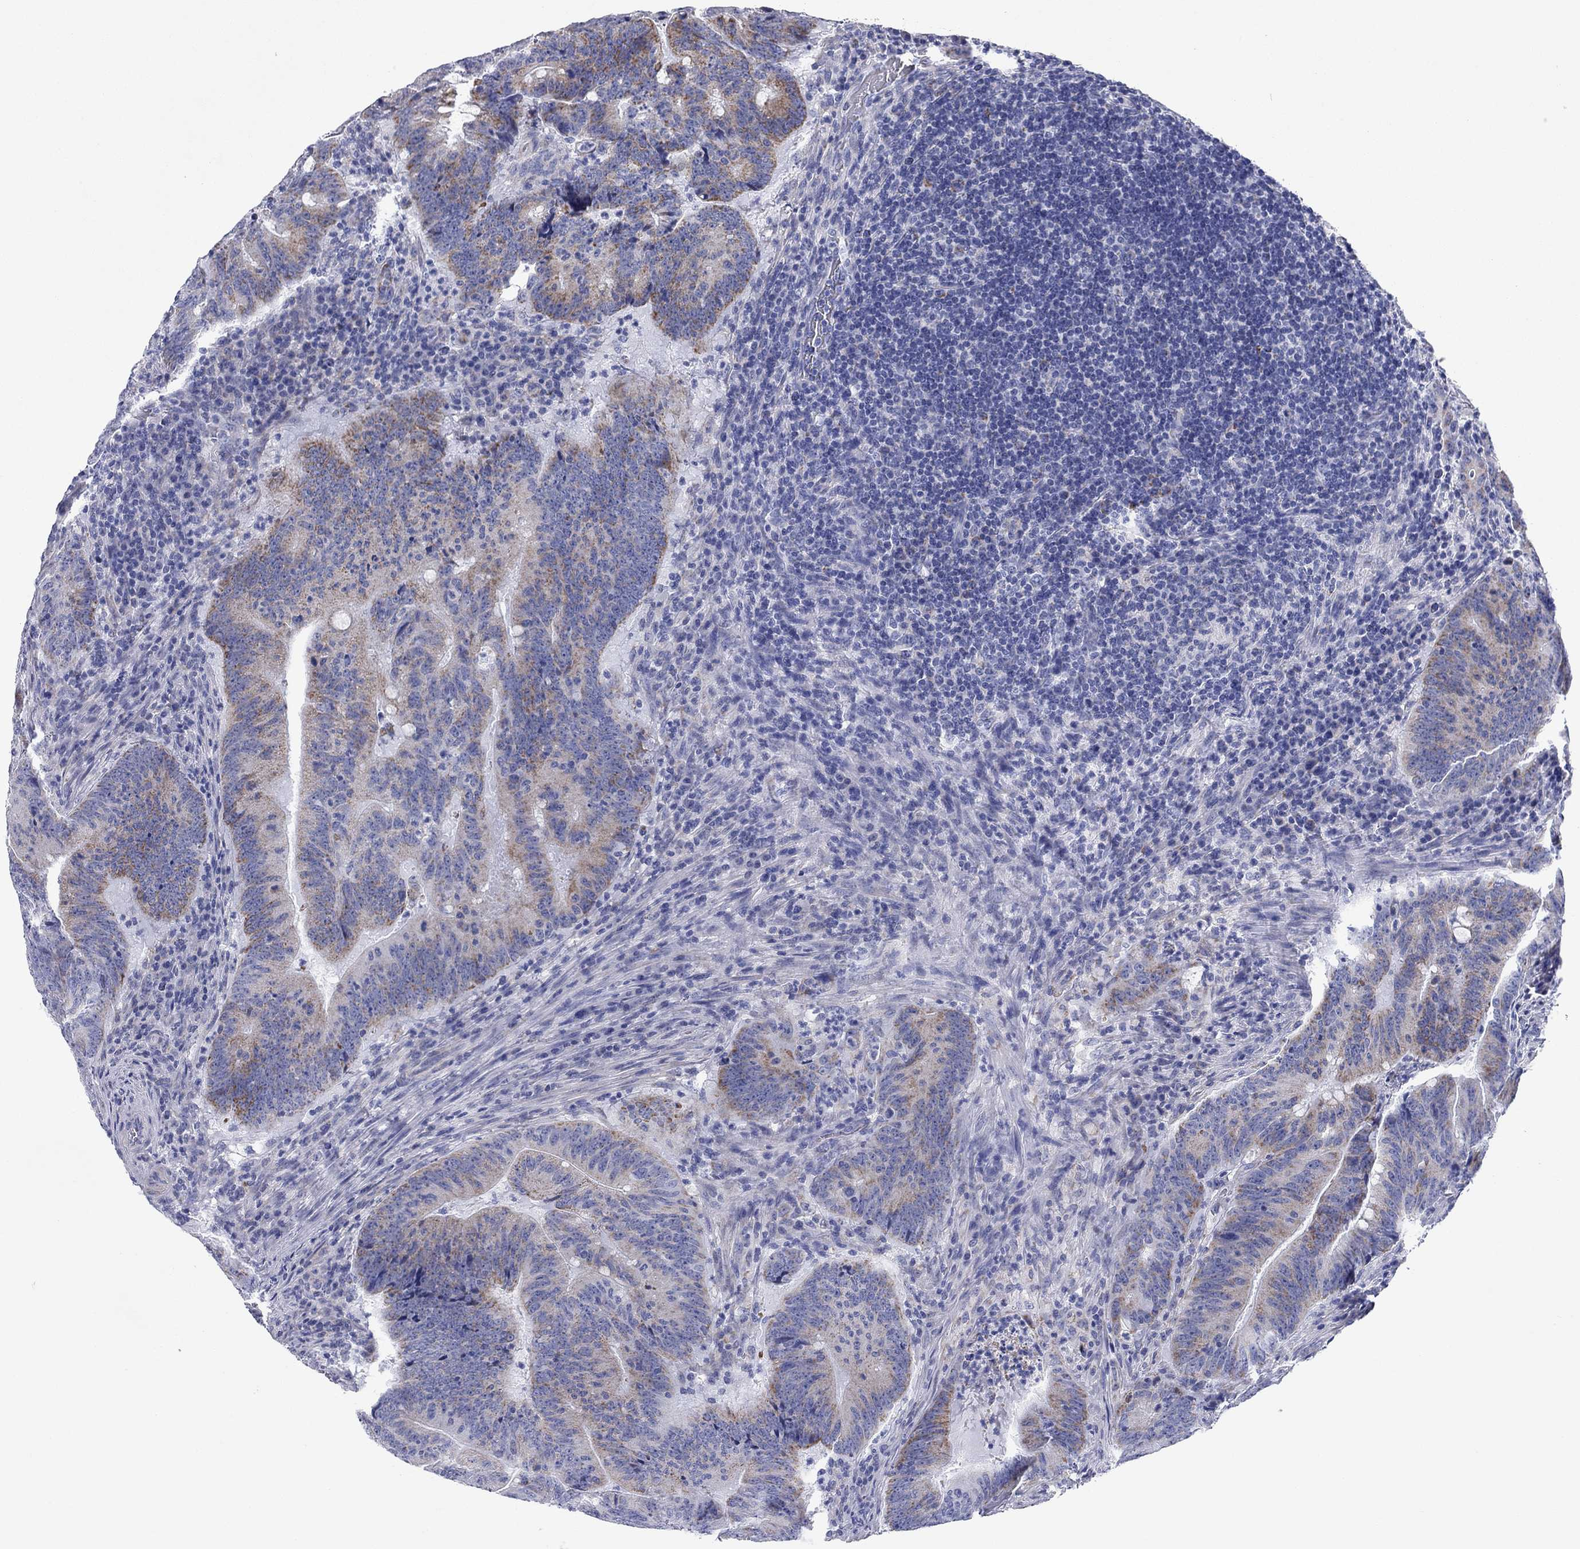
{"staining": {"intensity": "moderate", "quantity": "25%-75%", "location": "cytoplasmic/membranous"}, "tissue": "colorectal cancer", "cell_type": "Tumor cells", "image_type": "cancer", "snomed": [{"axis": "morphology", "description": "Adenocarcinoma, NOS"}, {"axis": "topography", "description": "Colon"}], "caption": "Adenocarcinoma (colorectal) stained with a brown dye displays moderate cytoplasmic/membranous positive positivity in about 25%-75% of tumor cells.", "gene": "CHI3L2", "patient": {"sex": "female", "age": 87}}